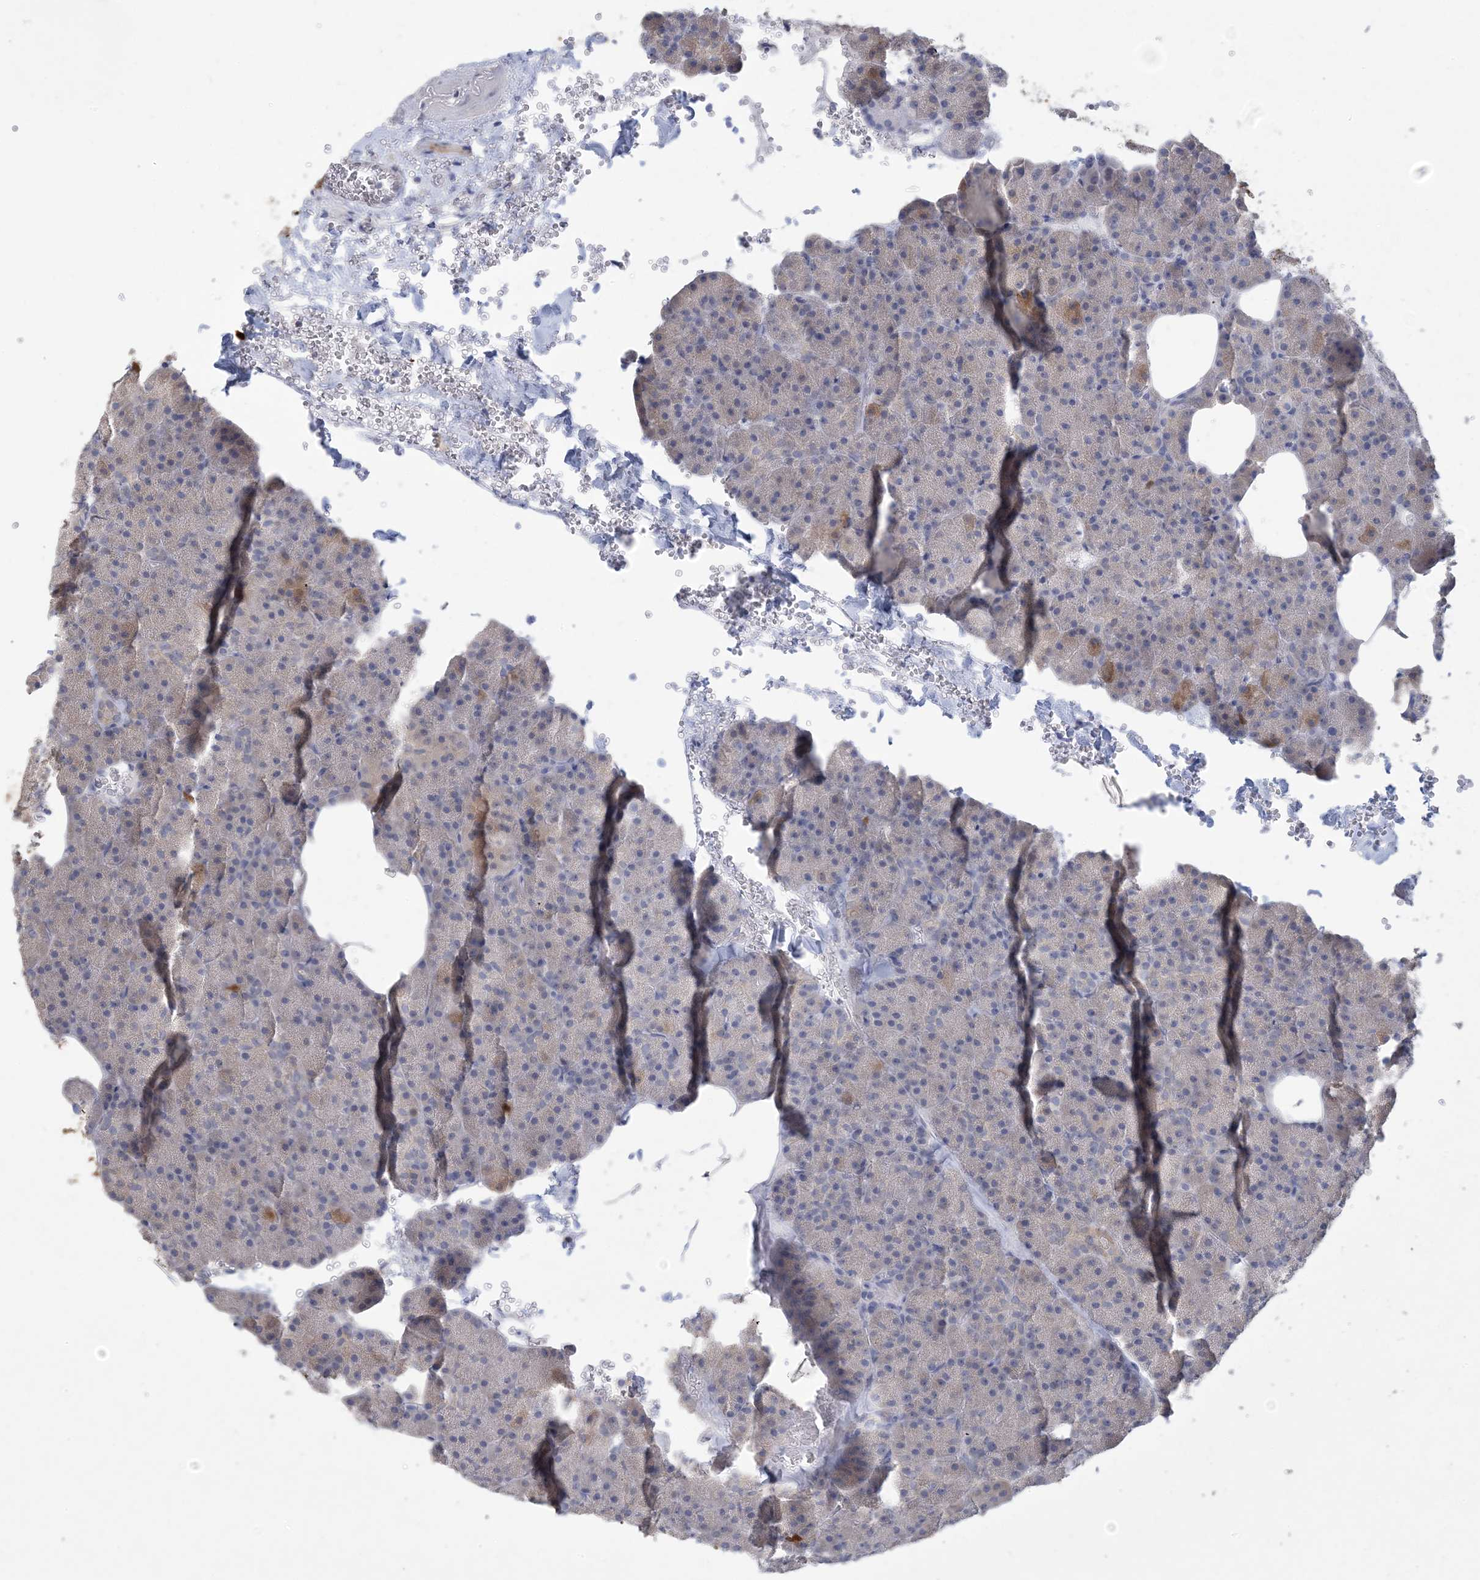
{"staining": {"intensity": "strong", "quantity": "<25%", "location": "cytoplasmic/membranous"}, "tissue": "pancreas", "cell_type": "Exocrine glandular cells", "image_type": "normal", "snomed": [{"axis": "morphology", "description": "Normal tissue, NOS"}, {"axis": "morphology", "description": "Carcinoid, malignant, NOS"}, {"axis": "topography", "description": "Pancreas"}], "caption": "Immunohistochemistry (IHC) of normal pancreas exhibits medium levels of strong cytoplasmic/membranous expression in approximately <25% of exocrine glandular cells. The protein of interest is stained brown, and the nuclei are stained in blue (DAB IHC with brightfield microscopy, high magnification).", "gene": "HMGCS1", "patient": {"sex": "female", "age": 35}}